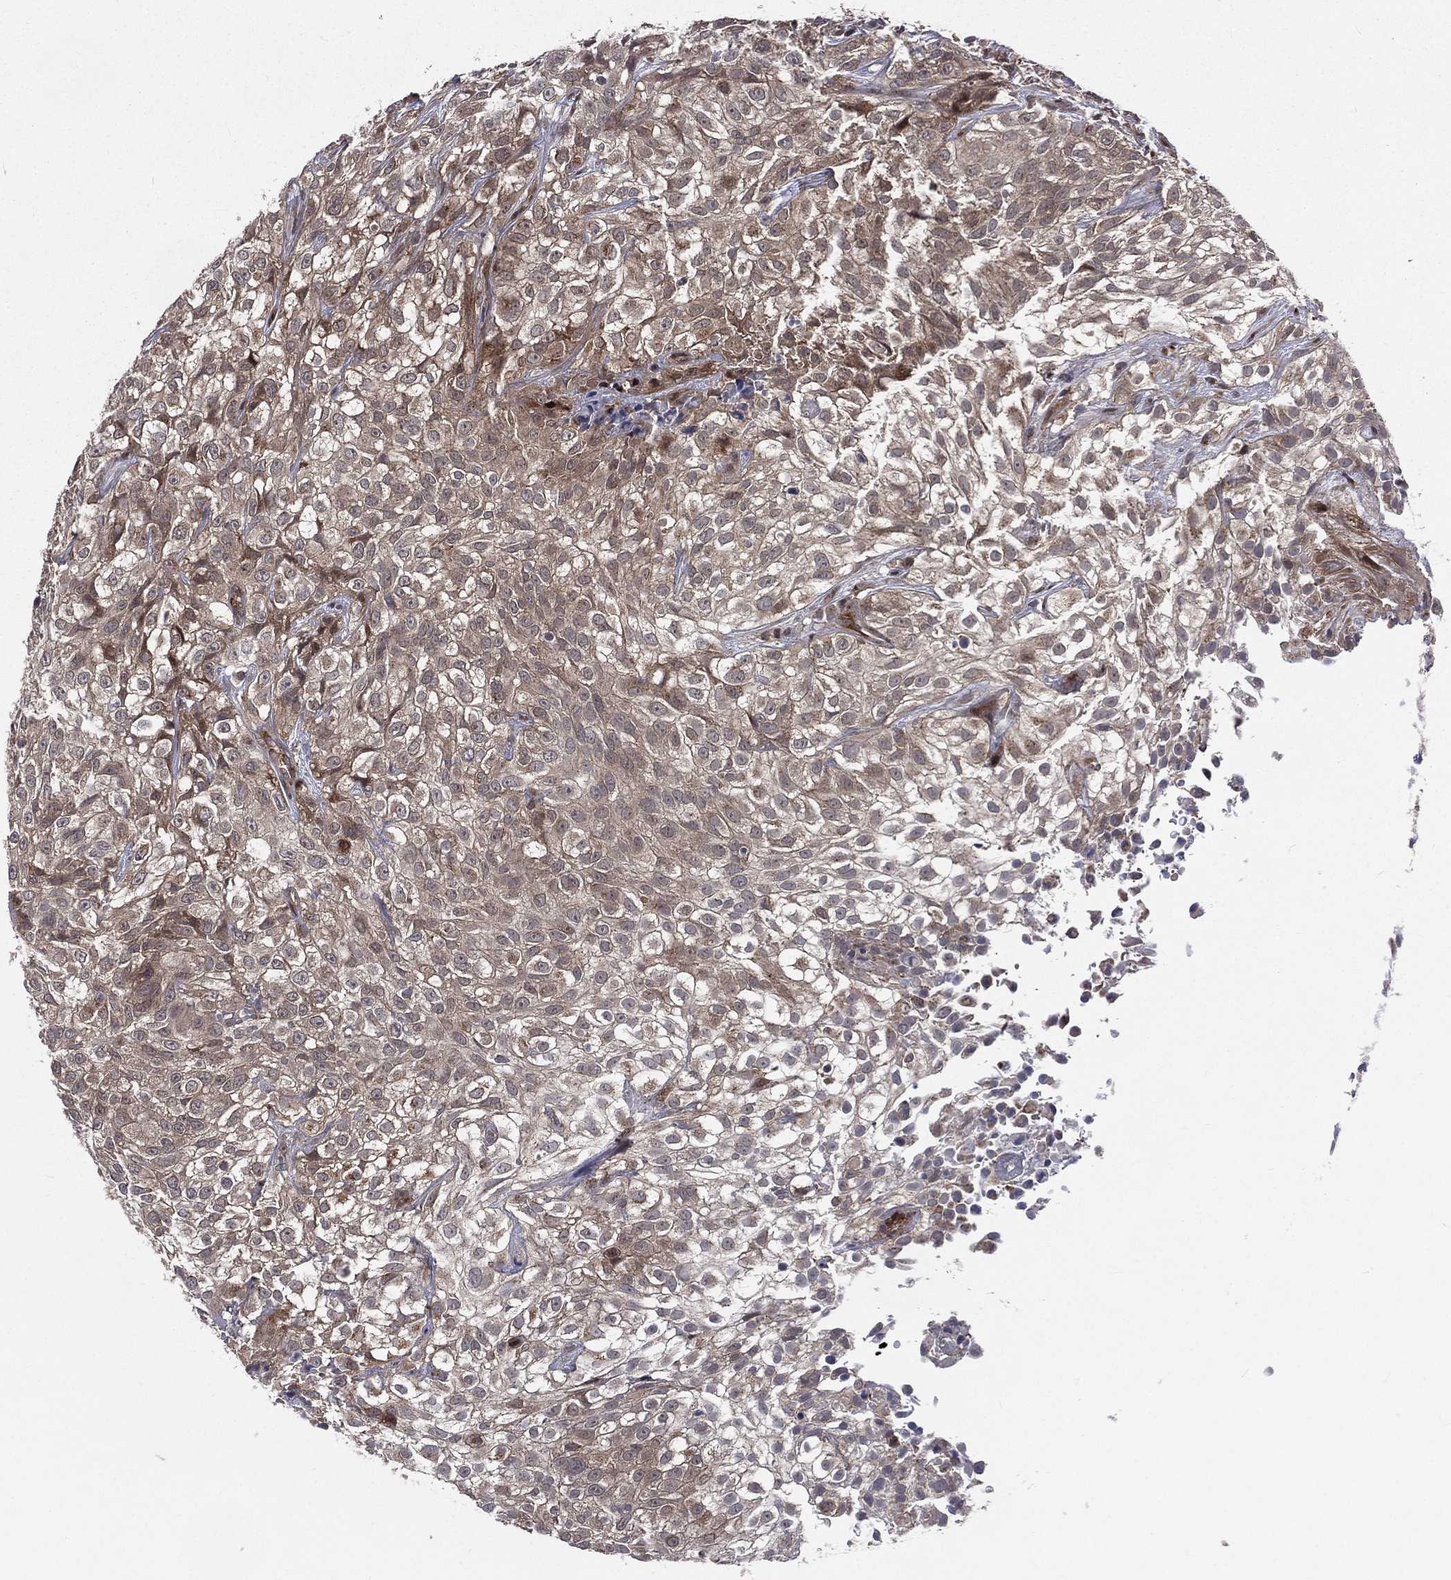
{"staining": {"intensity": "weak", "quantity": "<25%", "location": "cytoplasmic/membranous"}, "tissue": "urothelial cancer", "cell_type": "Tumor cells", "image_type": "cancer", "snomed": [{"axis": "morphology", "description": "Urothelial carcinoma, High grade"}, {"axis": "topography", "description": "Urinary bladder"}], "caption": "IHC of high-grade urothelial carcinoma demonstrates no expression in tumor cells.", "gene": "ARL3", "patient": {"sex": "male", "age": 56}}